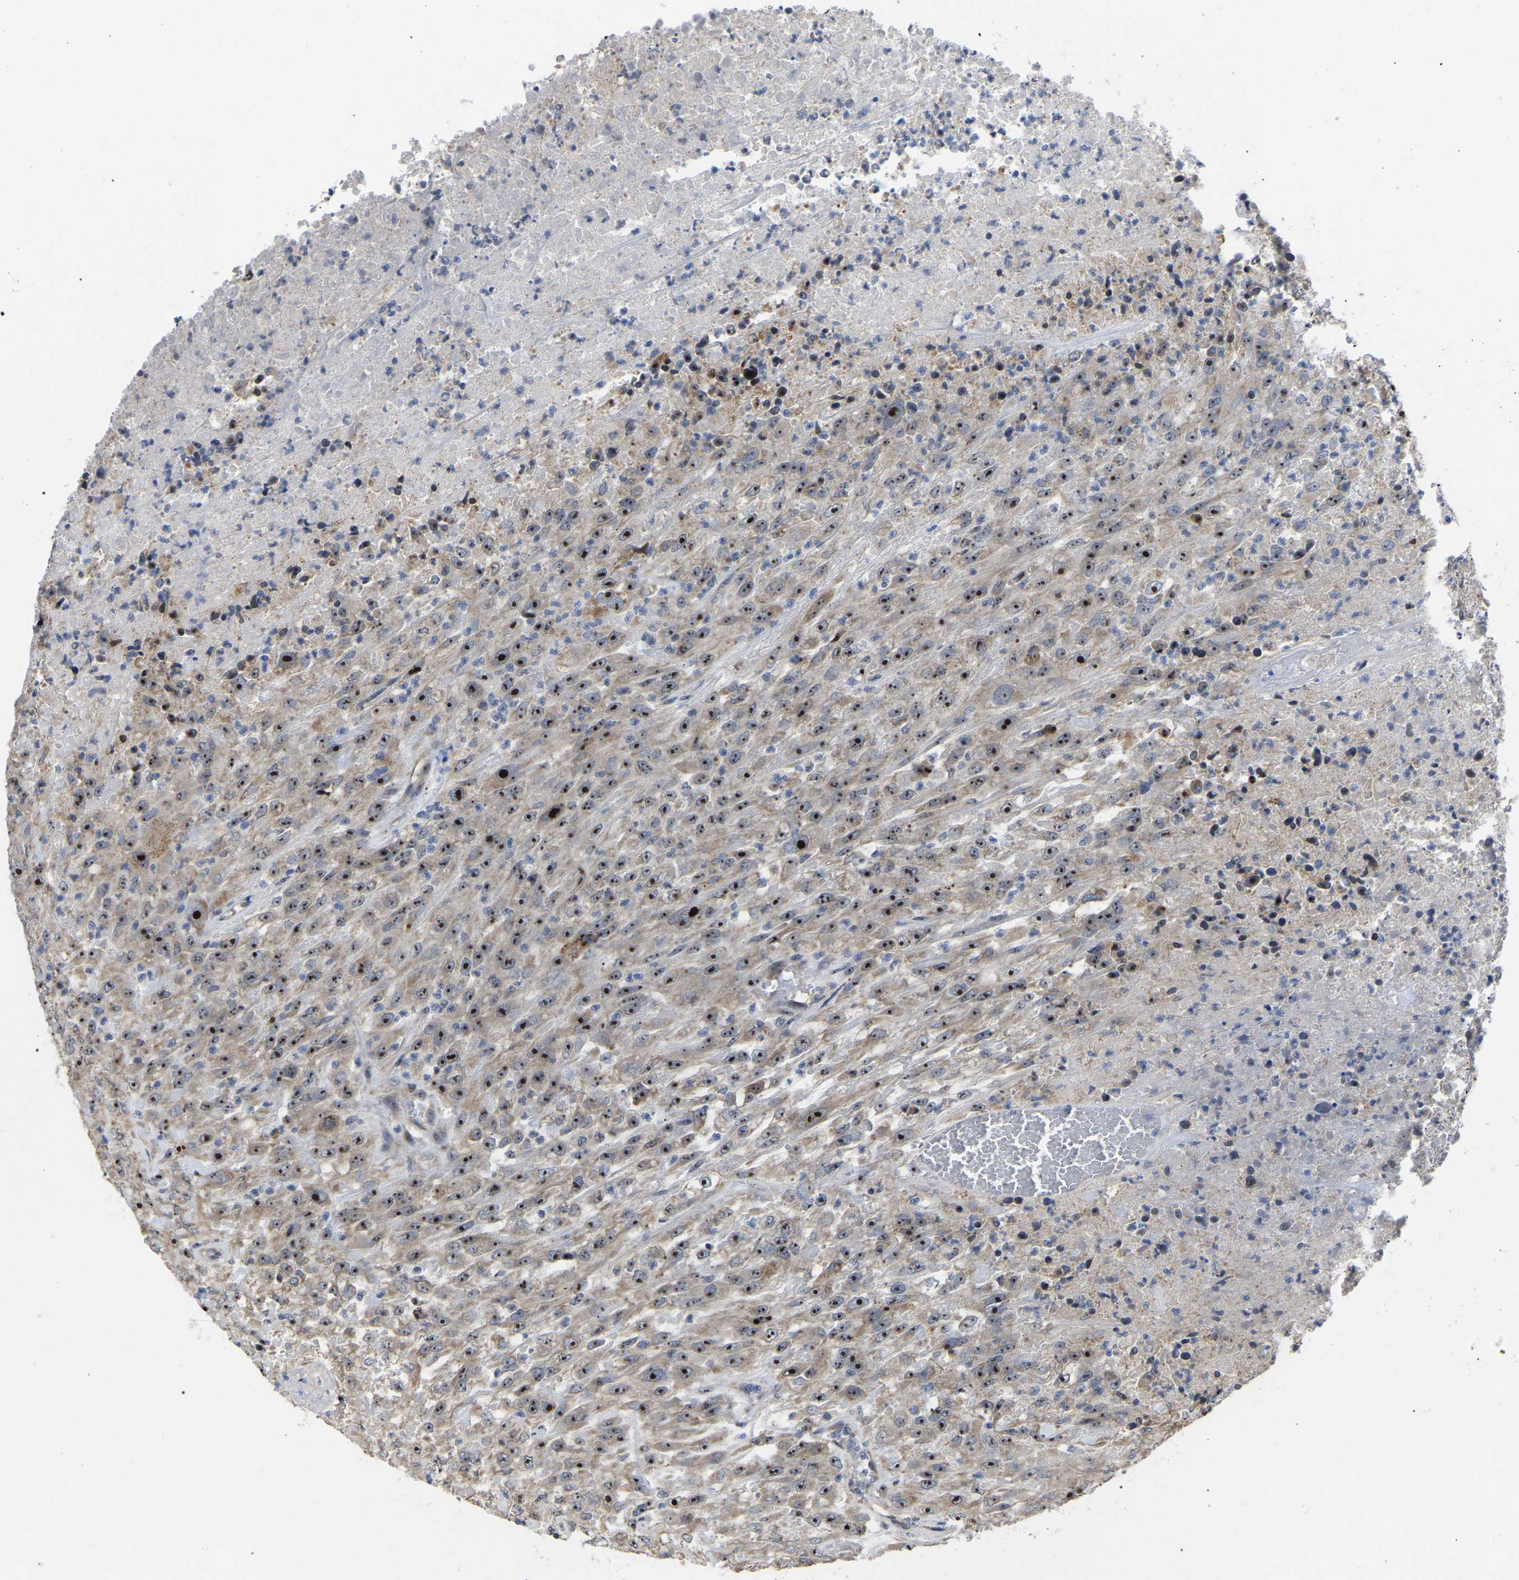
{"staining": {"intensity": "strong", "quantity": ">75%", "location": "nuclear"}, "tissue": "urothelial cancer", "cell_type": "Tumor cells", "image_type": "cancer", "snomed": [{"axis": "morphology", "description": "Urothelial carcinoma, High grade"}, {"axis": "topography", "description": "Urinary bladder"}], "caption": "Immunohistochemistry of human high-grade urothelial carcinoma displays high levels of strong nuclear expression in approximately >75% of tumor cells.", "gene": "NOP53", "patient": {"sex": "male", "age": 46}}